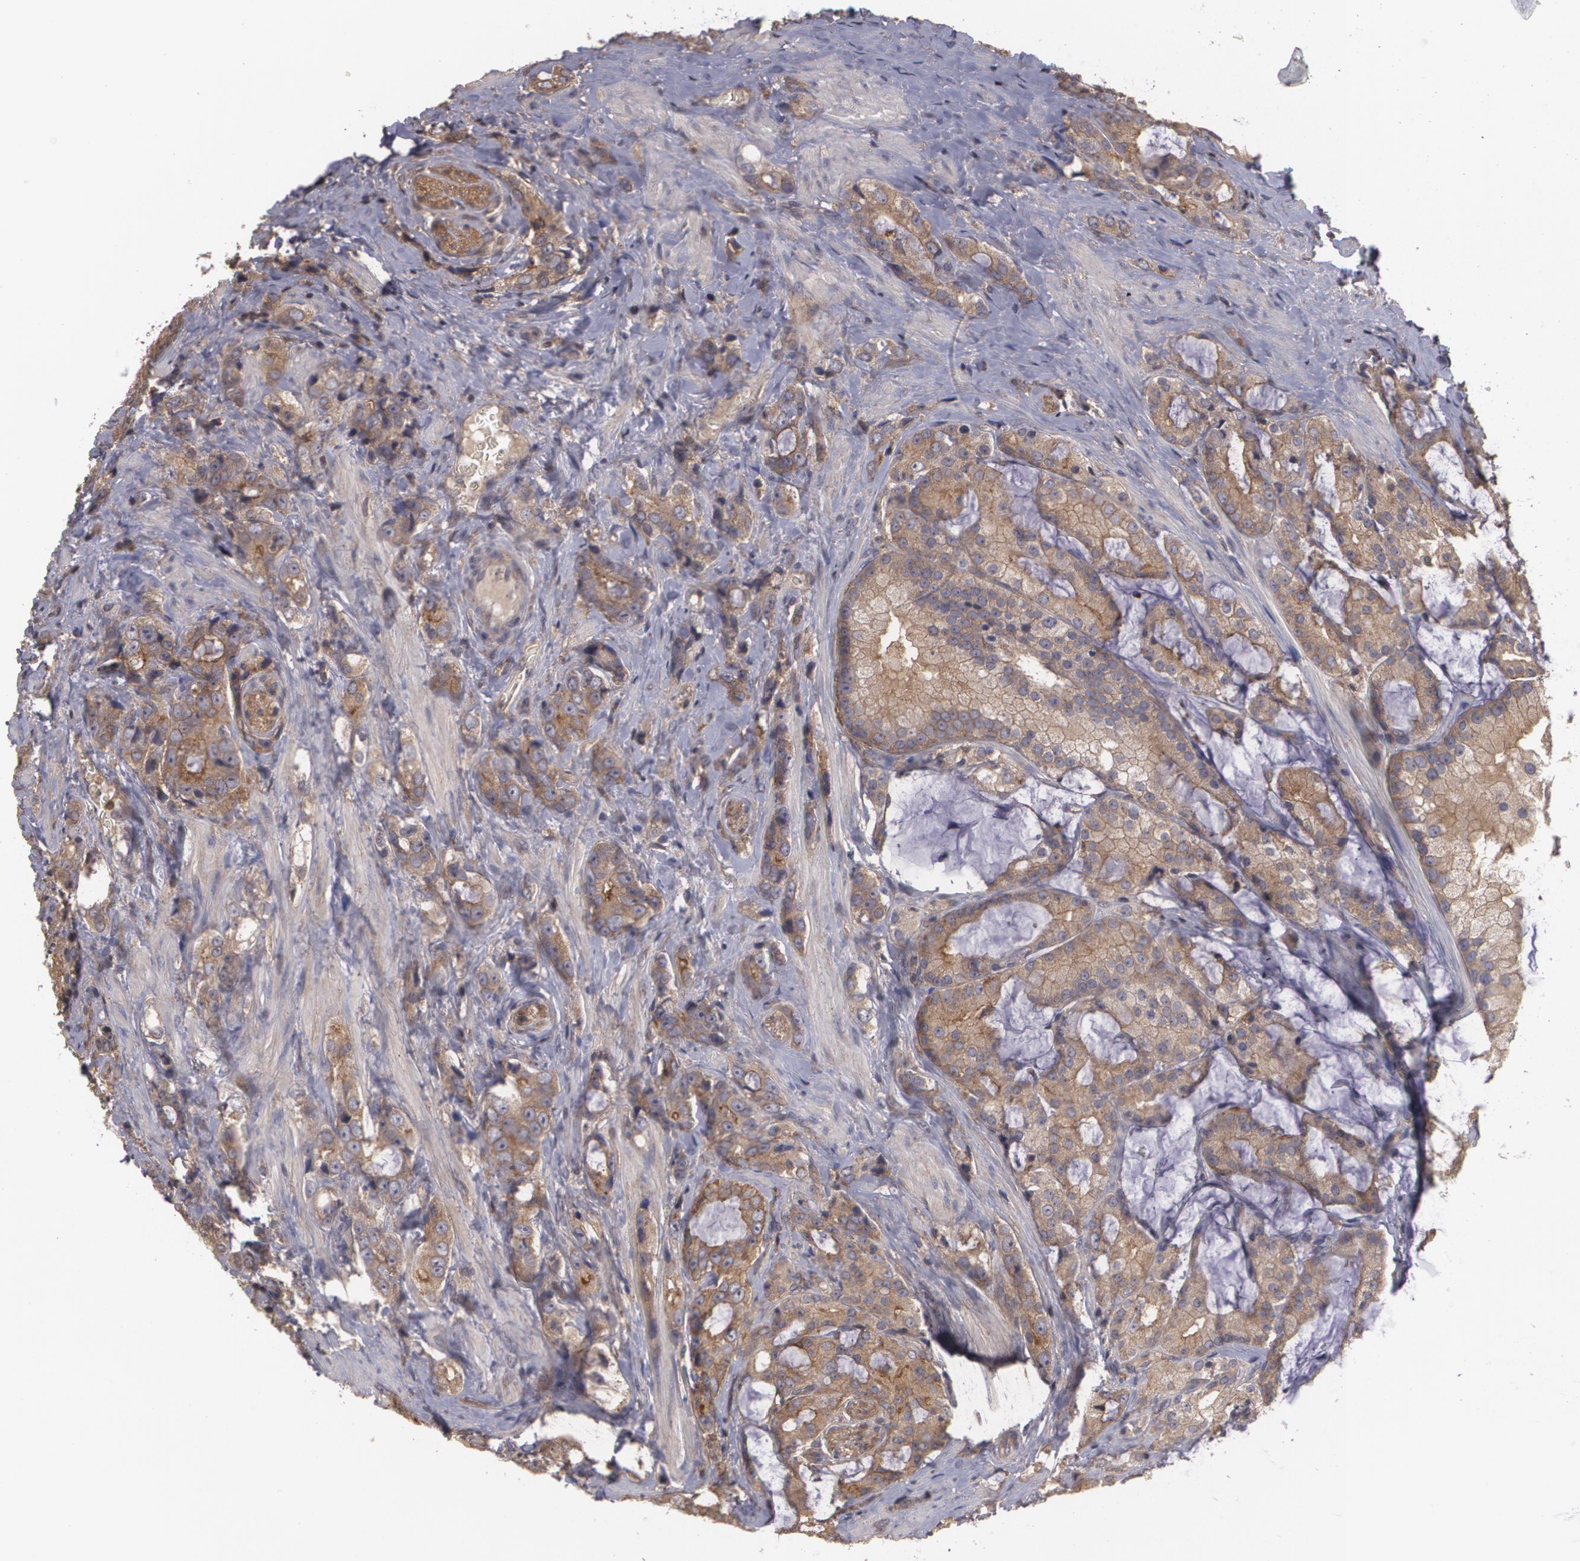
{"staining": {"intensity": "moderate", "quantity": ">75%", "location": "cytoplasmic/membranous"}, "tissue": "prostate cancer", "cell_type": "Tumor cells", "image_type": "cancer", "snomed": [{"axis": "morphology", "description": "Adenocarcinoma, Medium grade"}, {"axis": "topography", "description": "Prostate"}], "caption": "Prostate cancer (medium-grade adenocarcinoma) was stained to show a protein in brown. There is medium levels of moderate cytoplasmic/membranous staining in approximately >75% of tumor cells. (IHC, brightfield microscopy, high magnification).", "gene": "HRAS", "patient": {"sex": "male", "age": 70}}